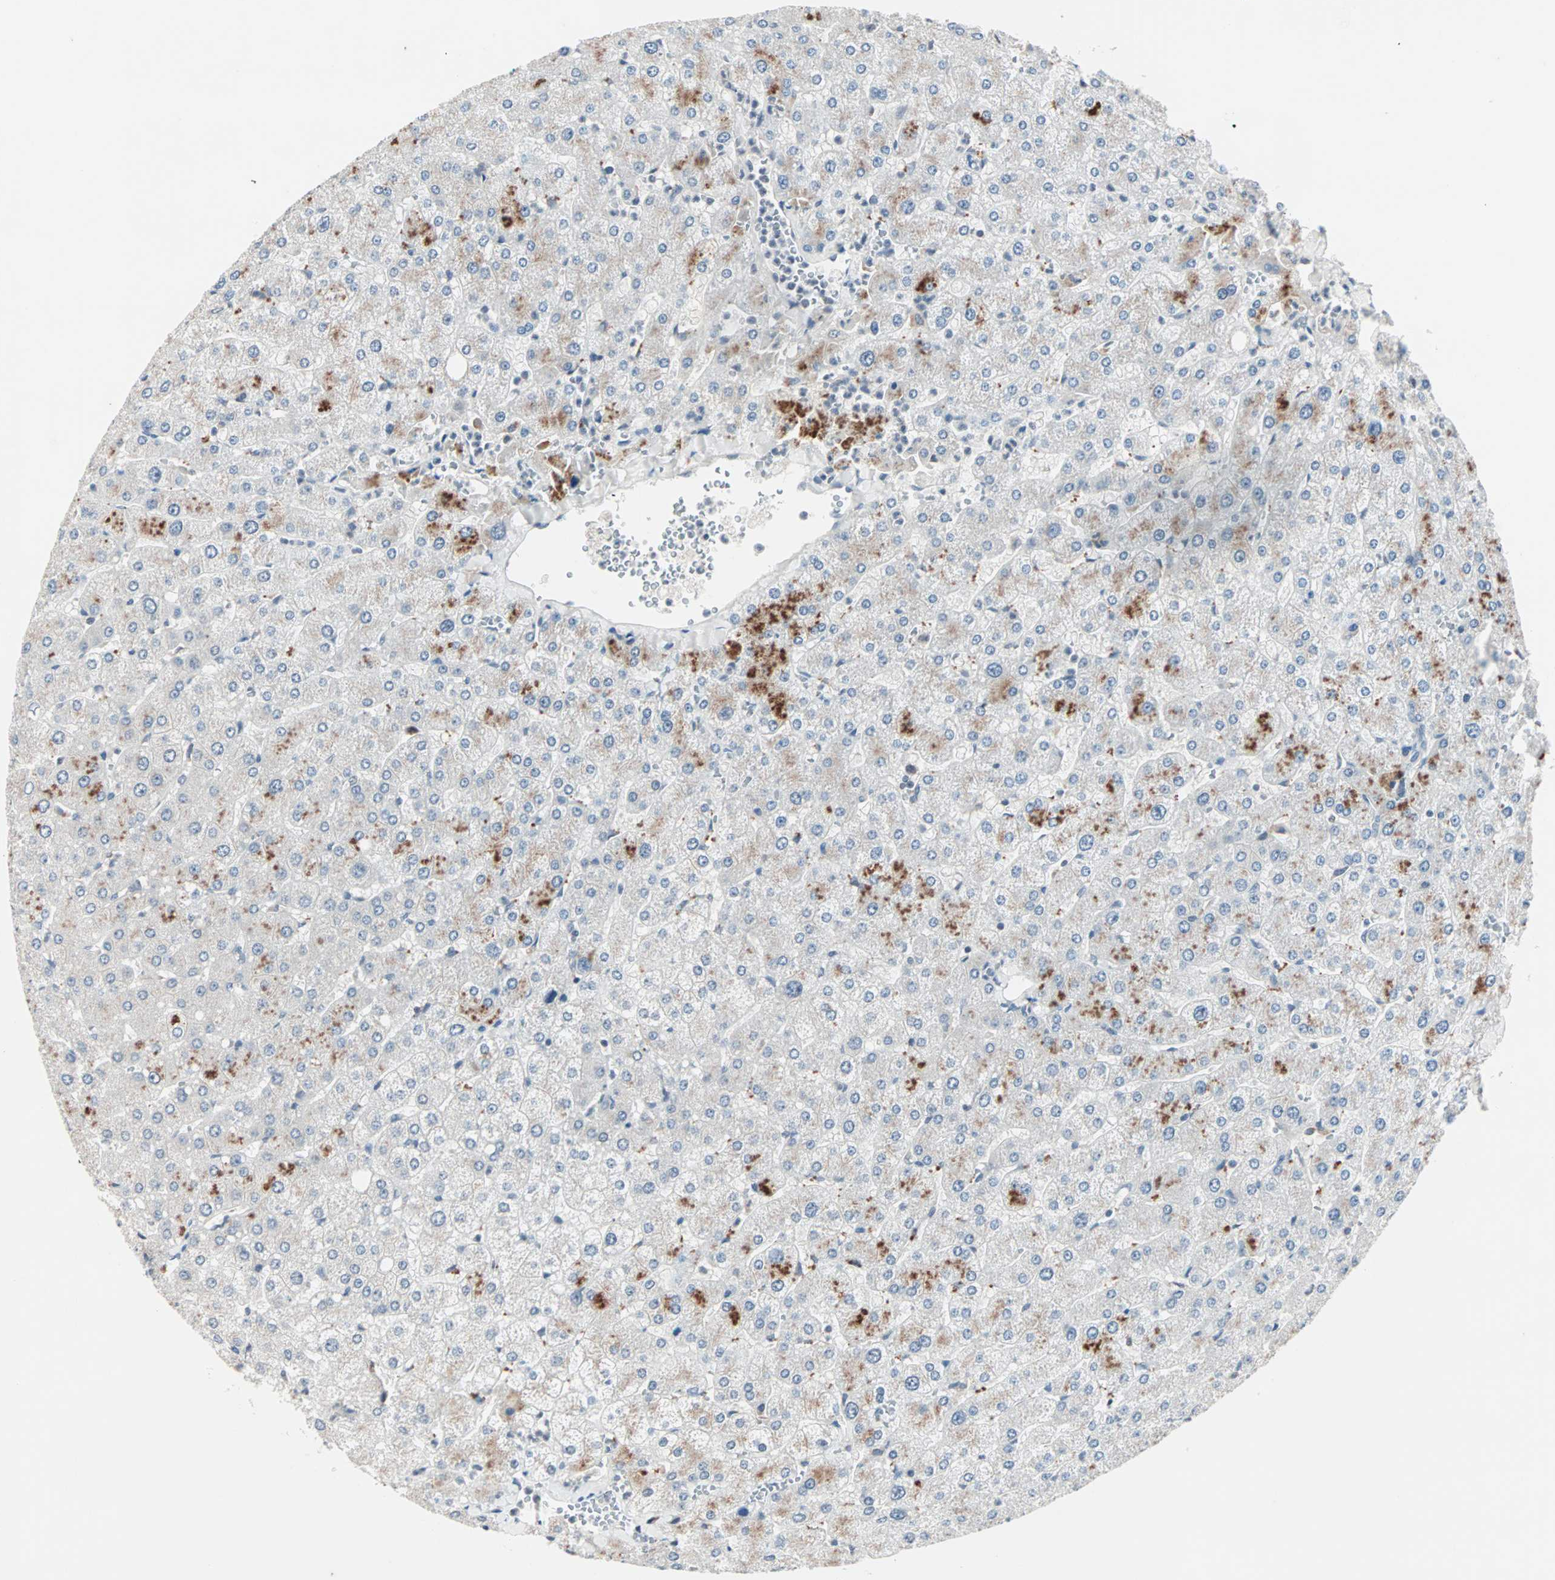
{"staining": {"intensity": "negative", "quantity": "none", "location": "none"}, "tissue": "liver", "cell_type": "Cholangiocytes", "image_type": "normal", "snomed": [{"axis": "morphology", "description": "Normal tissue, NOS"}, {"axis": "topography", "description": "Liver"}], "caption": "Immunohistochemical staining of normal liver exhibits no significant staining in cholangiocytes.", "gene": "CCNE2", "patient": {"sex": "male", "age": 55}}